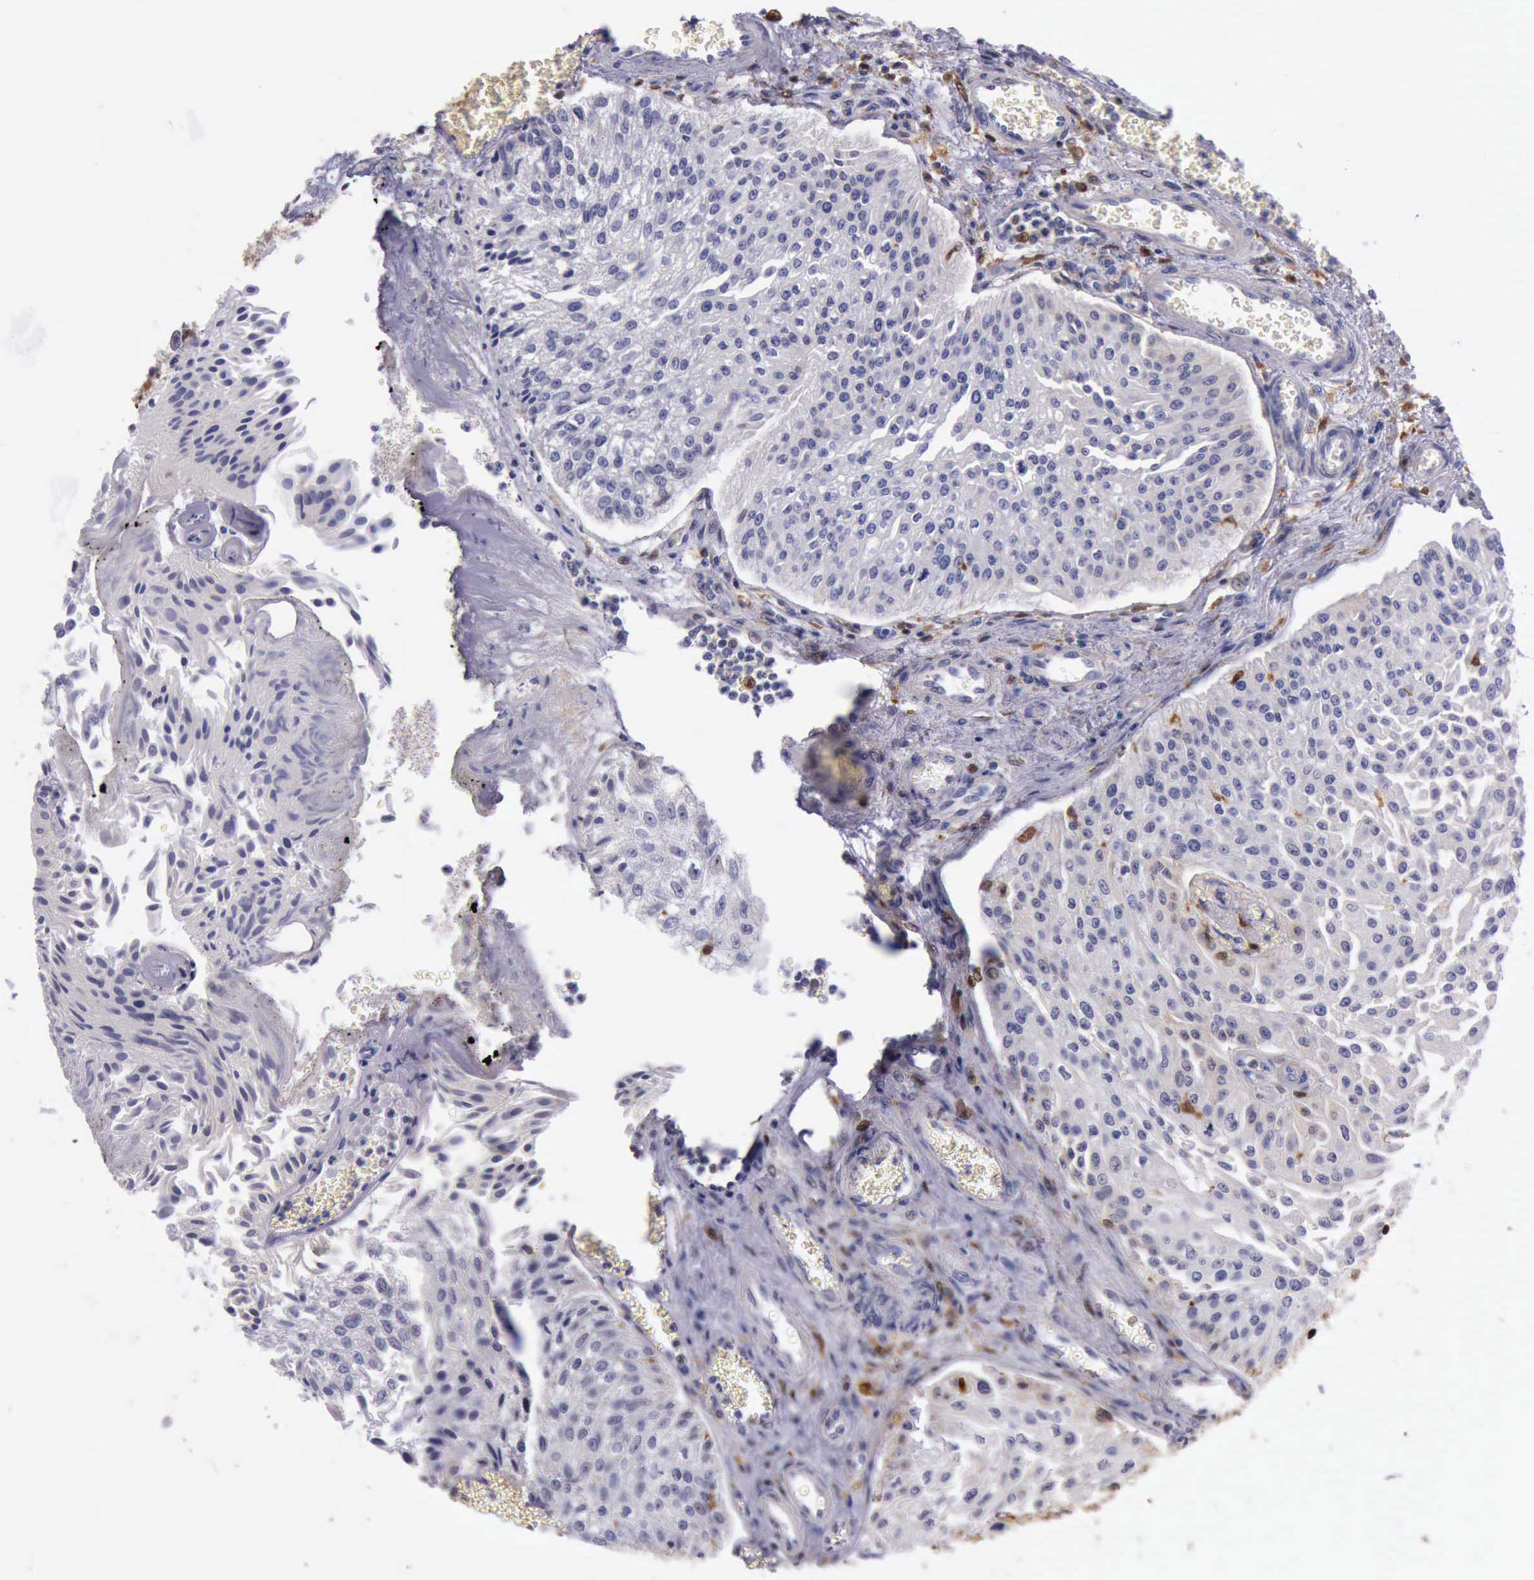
{"staining": {"intensity": "moderate", "quantity": "<25%", "location": "cytoplasmic/membranous,nuclear"}, "tissue": "urothelial cancer", "cell_type": "Tumor cells", "image_type": "cancer", "snomed": [{"axis": "morphology", "description": "Urothelial carcinoma, Low grade"}, {"axis": "topography", "description": "Urinary bladder"}], "caption": "This is an image of IHC staining of low-grade urothelial carcinoma, which shows moderate expression in the cytoplasmic/membranous and nuclear of tumor cells.", "gene": "TYMP", "patient": {"sex": "male", "age": 86}}